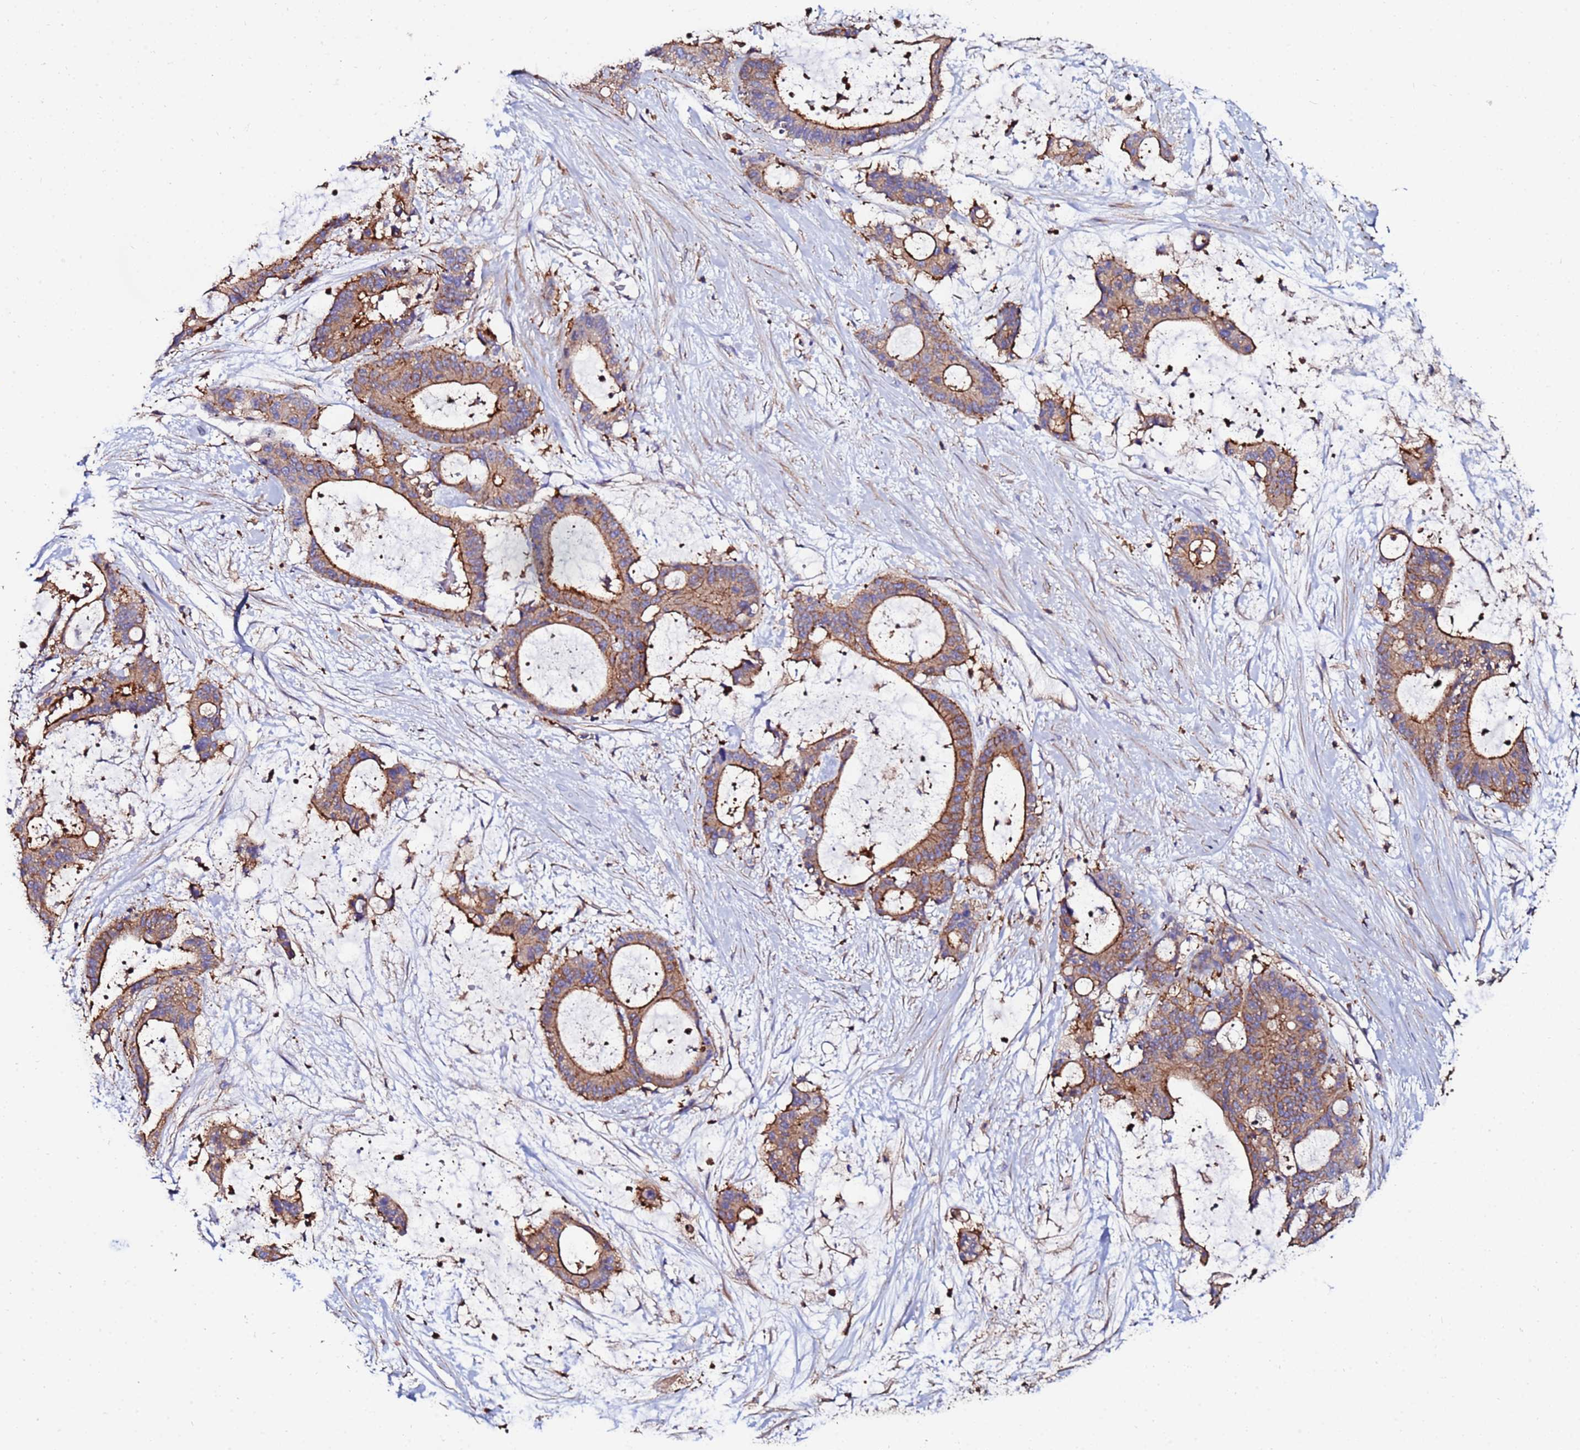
{"staining": {"intensity": "moderate", "quantity": ">75%", "location": "cytoplasmic/membranous"}, "tissue": "liver cancer", "cell_type": "Tumor cells", "image_type": "cancer", "snomed": [{"axis": "morphology", "description": "Normal tissue, NOS"}, {"axis": "morphology", "description": "Cholangiocarcinoma"}, {"axis": "topography", "description": "Liver"}, {"axis": "topography", "description": "Peripheral nerve tissue"}], "caption": "An IHC micrograph of neoplastic tissue is shown. Protein staining in brown shows moderate cytoplasmic/membranous positivity in cholangiocarcinoma (liver) within tumor cells.", "gene": "POTEE", "patient": {"sex": "female", "age": 73}}